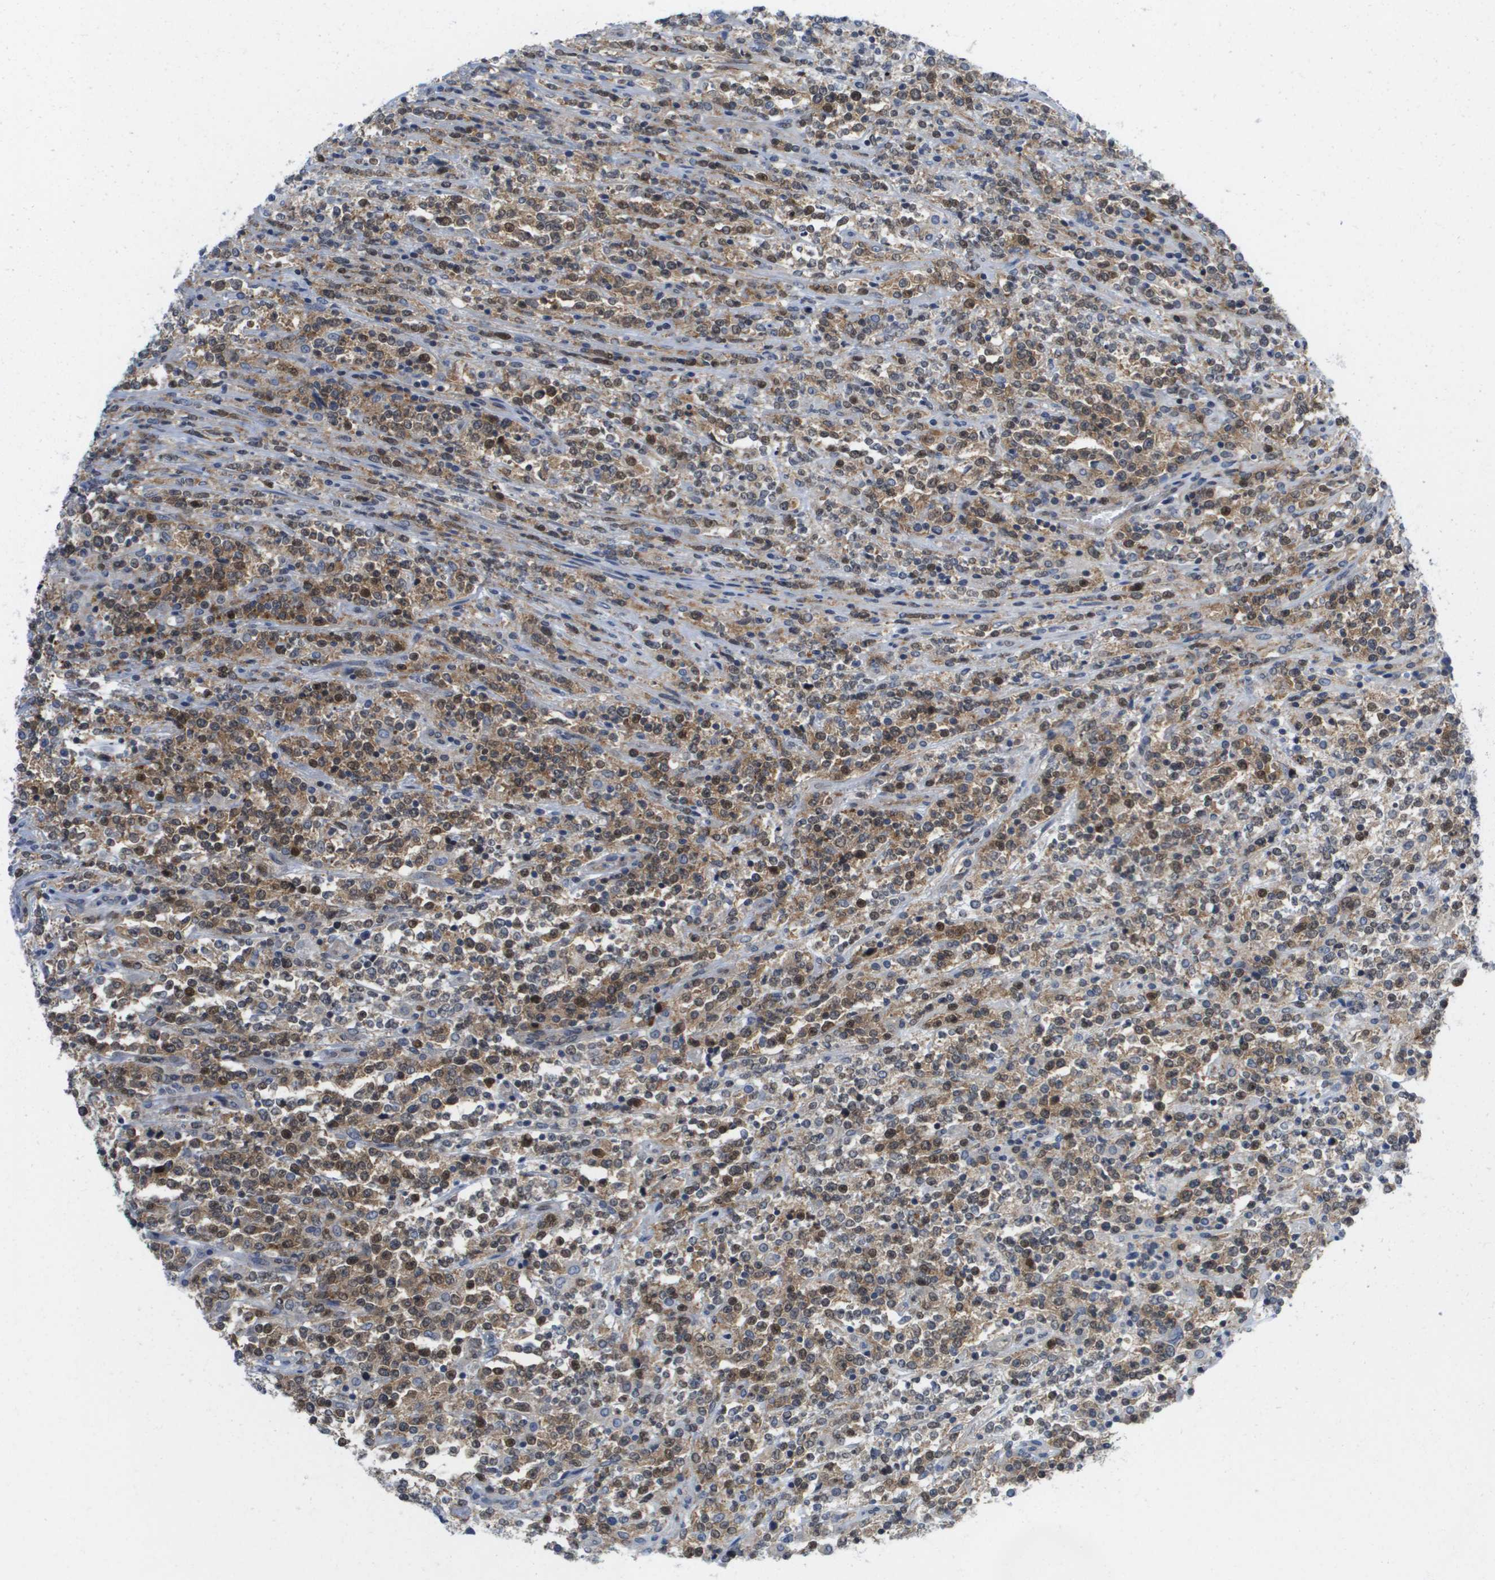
{"staining": {"intensity": "moderate", "quantity": ">75%", "location": "cytoplasmic/membranous,nuclear"}, "tissue": "lymphoma", "cell_type": "Tumor cells", "image_type": "cancer", "snomed": [{"axis": "morphology", "description": "Malignant lymphoma, non-Hodgkin's type, High grade"}, {"axis": "topography", "description": "Soft tissue"}], "caption": "Moderate cytoplasmic/membranous and nuclear protein expression is appreciated in approximately >75% of tumor cells in malignant lymphoma, non-Hodgkin's type (high-grade).", "gene": "FKBP4", "patient": {"sex": "male", "age": 18}}